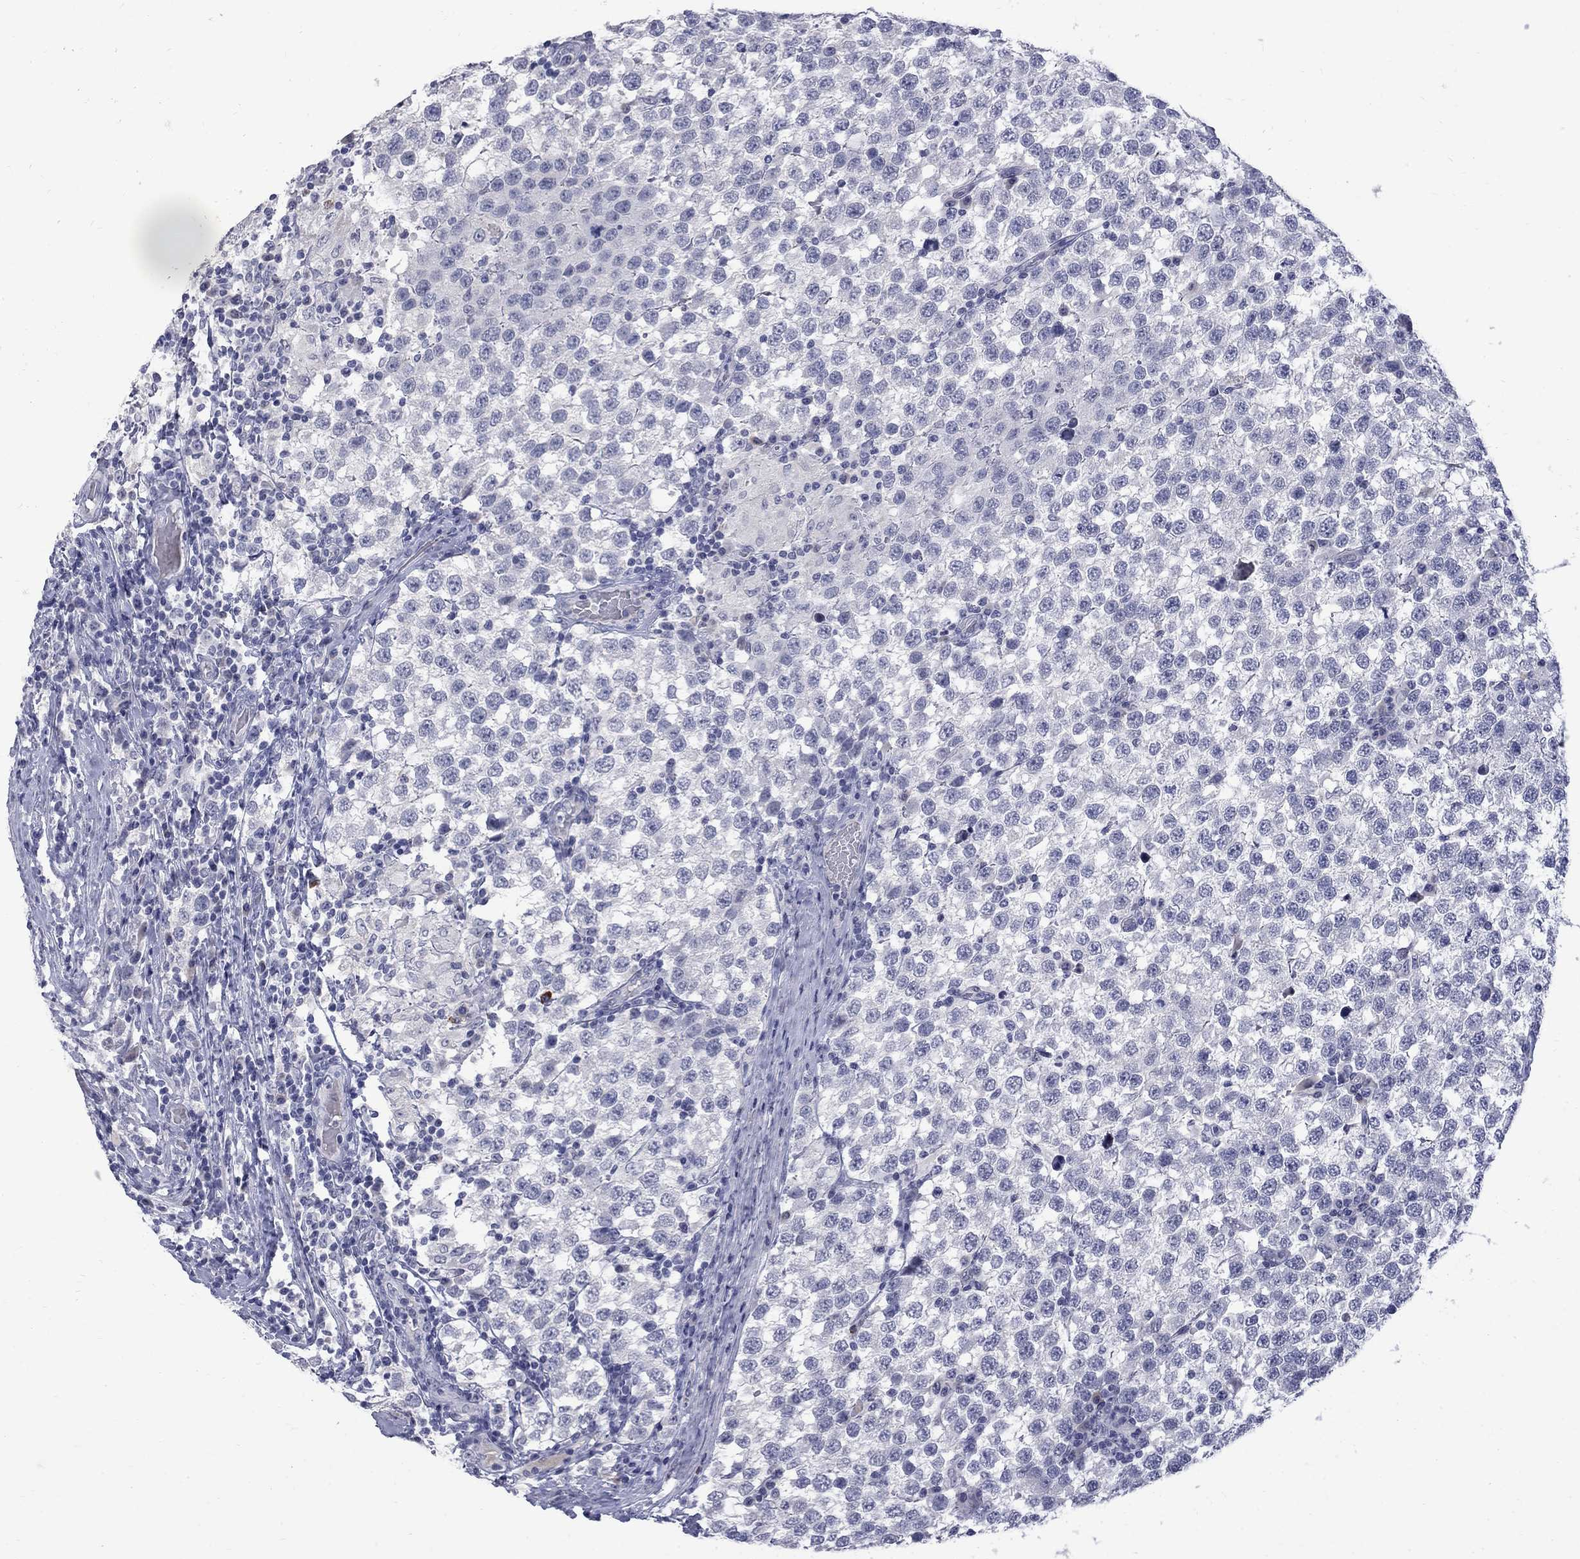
{"staining": {"intensity": "negative", "quantity": "none", "location": "none"}, "tissue": "testis cancer", "cell_type": "Tumor cells", "image_type": "cancer", "snomed": [{"axis": "morphology", "description": "Seminoma, NOS"}, {"axis": "topography", "description": "Testis"}], "caption": "Immunohistochemical staining of seminoma (testis) demonstrates no significant staining in tumor cells.", "gene": "CTNND2", "patient": {"sex": "male", "age": 34}}